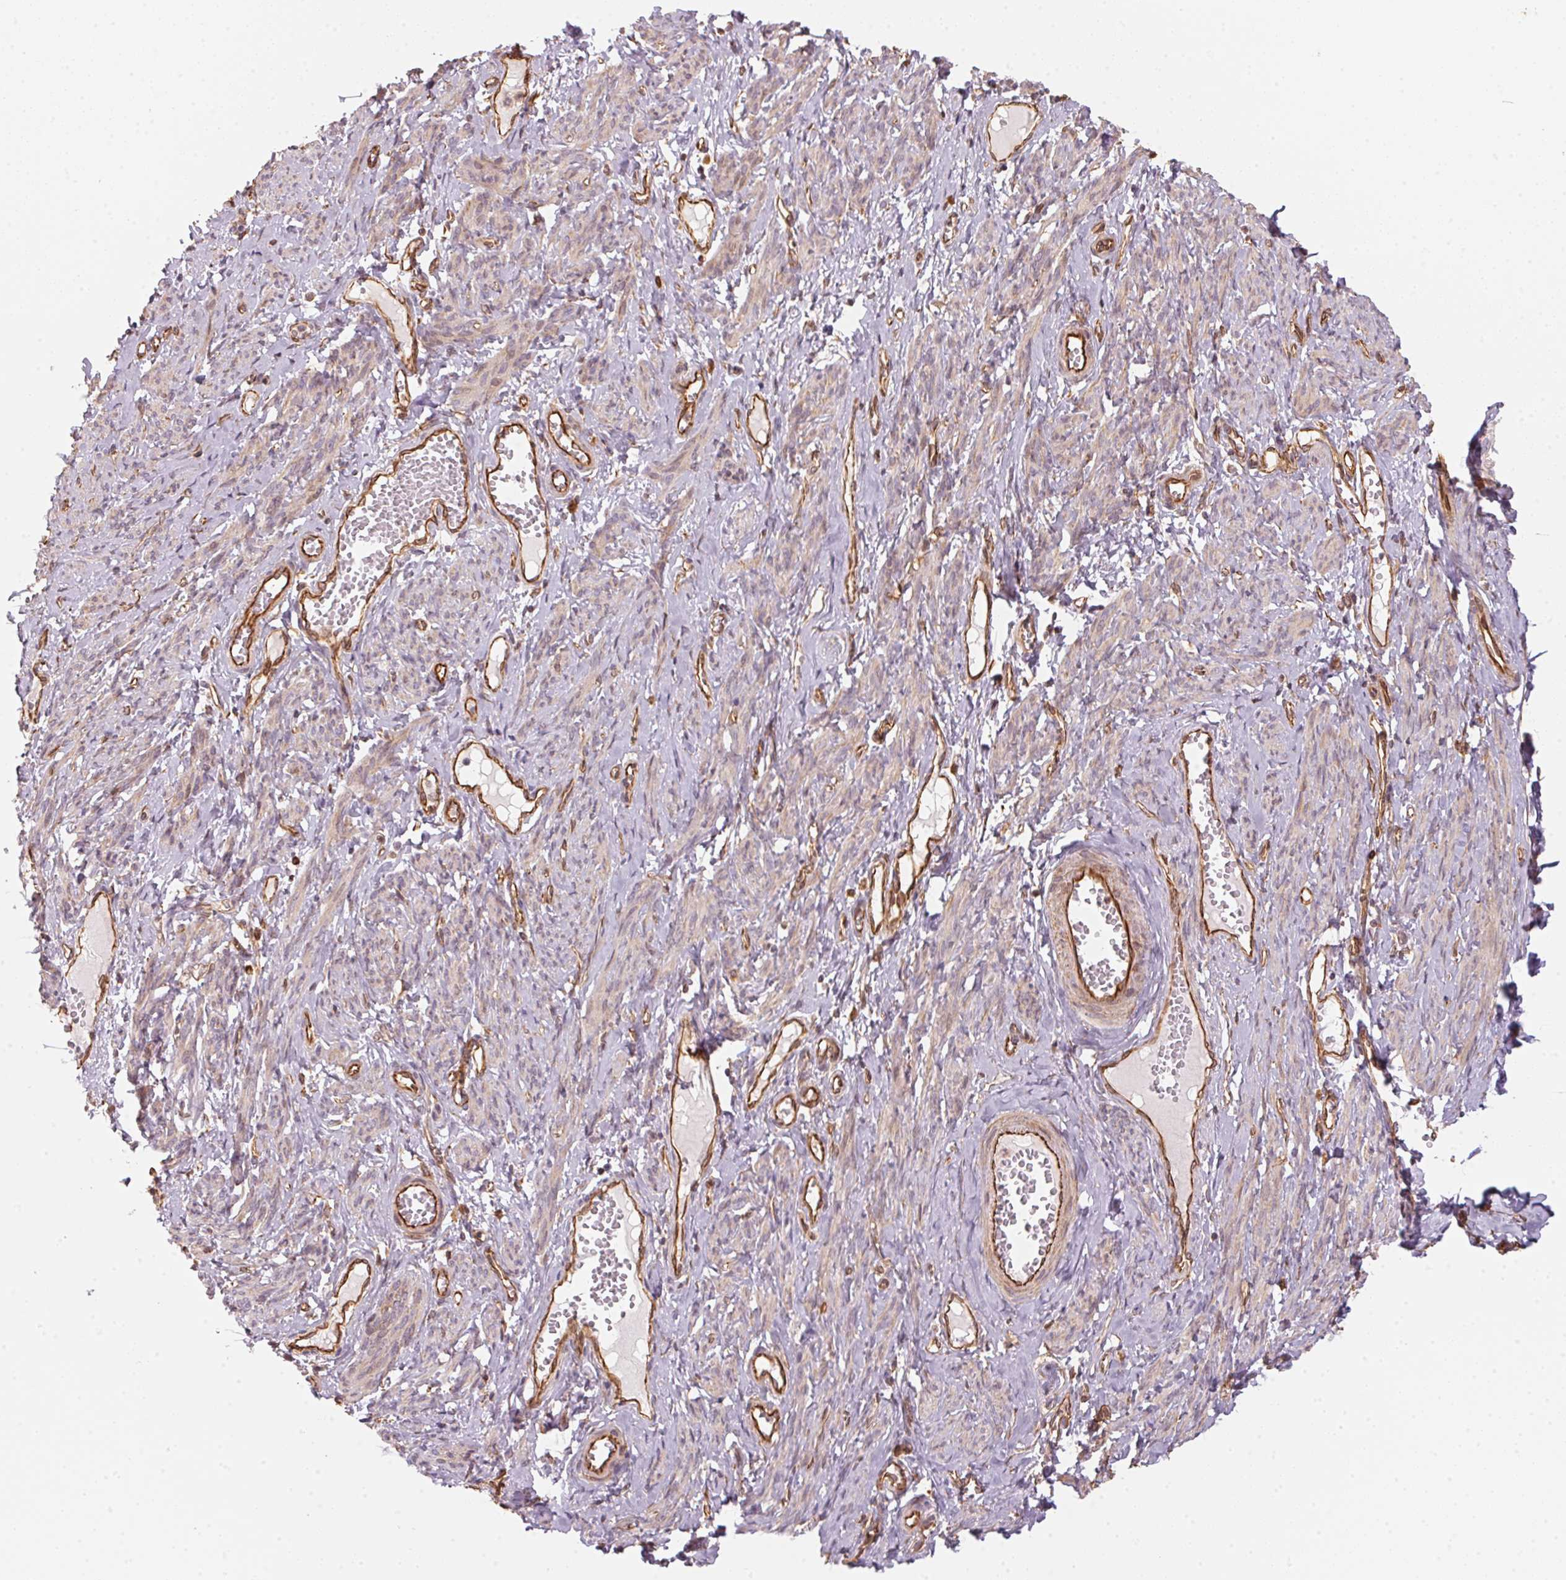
{"staining": {"intensity": "negative", "quantity": "none", "location": "none"}, "tissue": "smooth muscle", "cell_type": "Smooth muscle cells", "image_type": "normal", "snomed": [{"axis": "morphology", "description": "Normal tissue, NOS"}, {"axis": "topography", "description": "Smooth muscle"}], "caption": "IHC micrograph of normal smooth muscle: human smooth muscle stained with DAB (3,3'-diaminobenzidine) shows no significant protein staining in smooth muscle cells.", "gene": "FOXR2", "patient": {"sex": "female", "age": 65}}